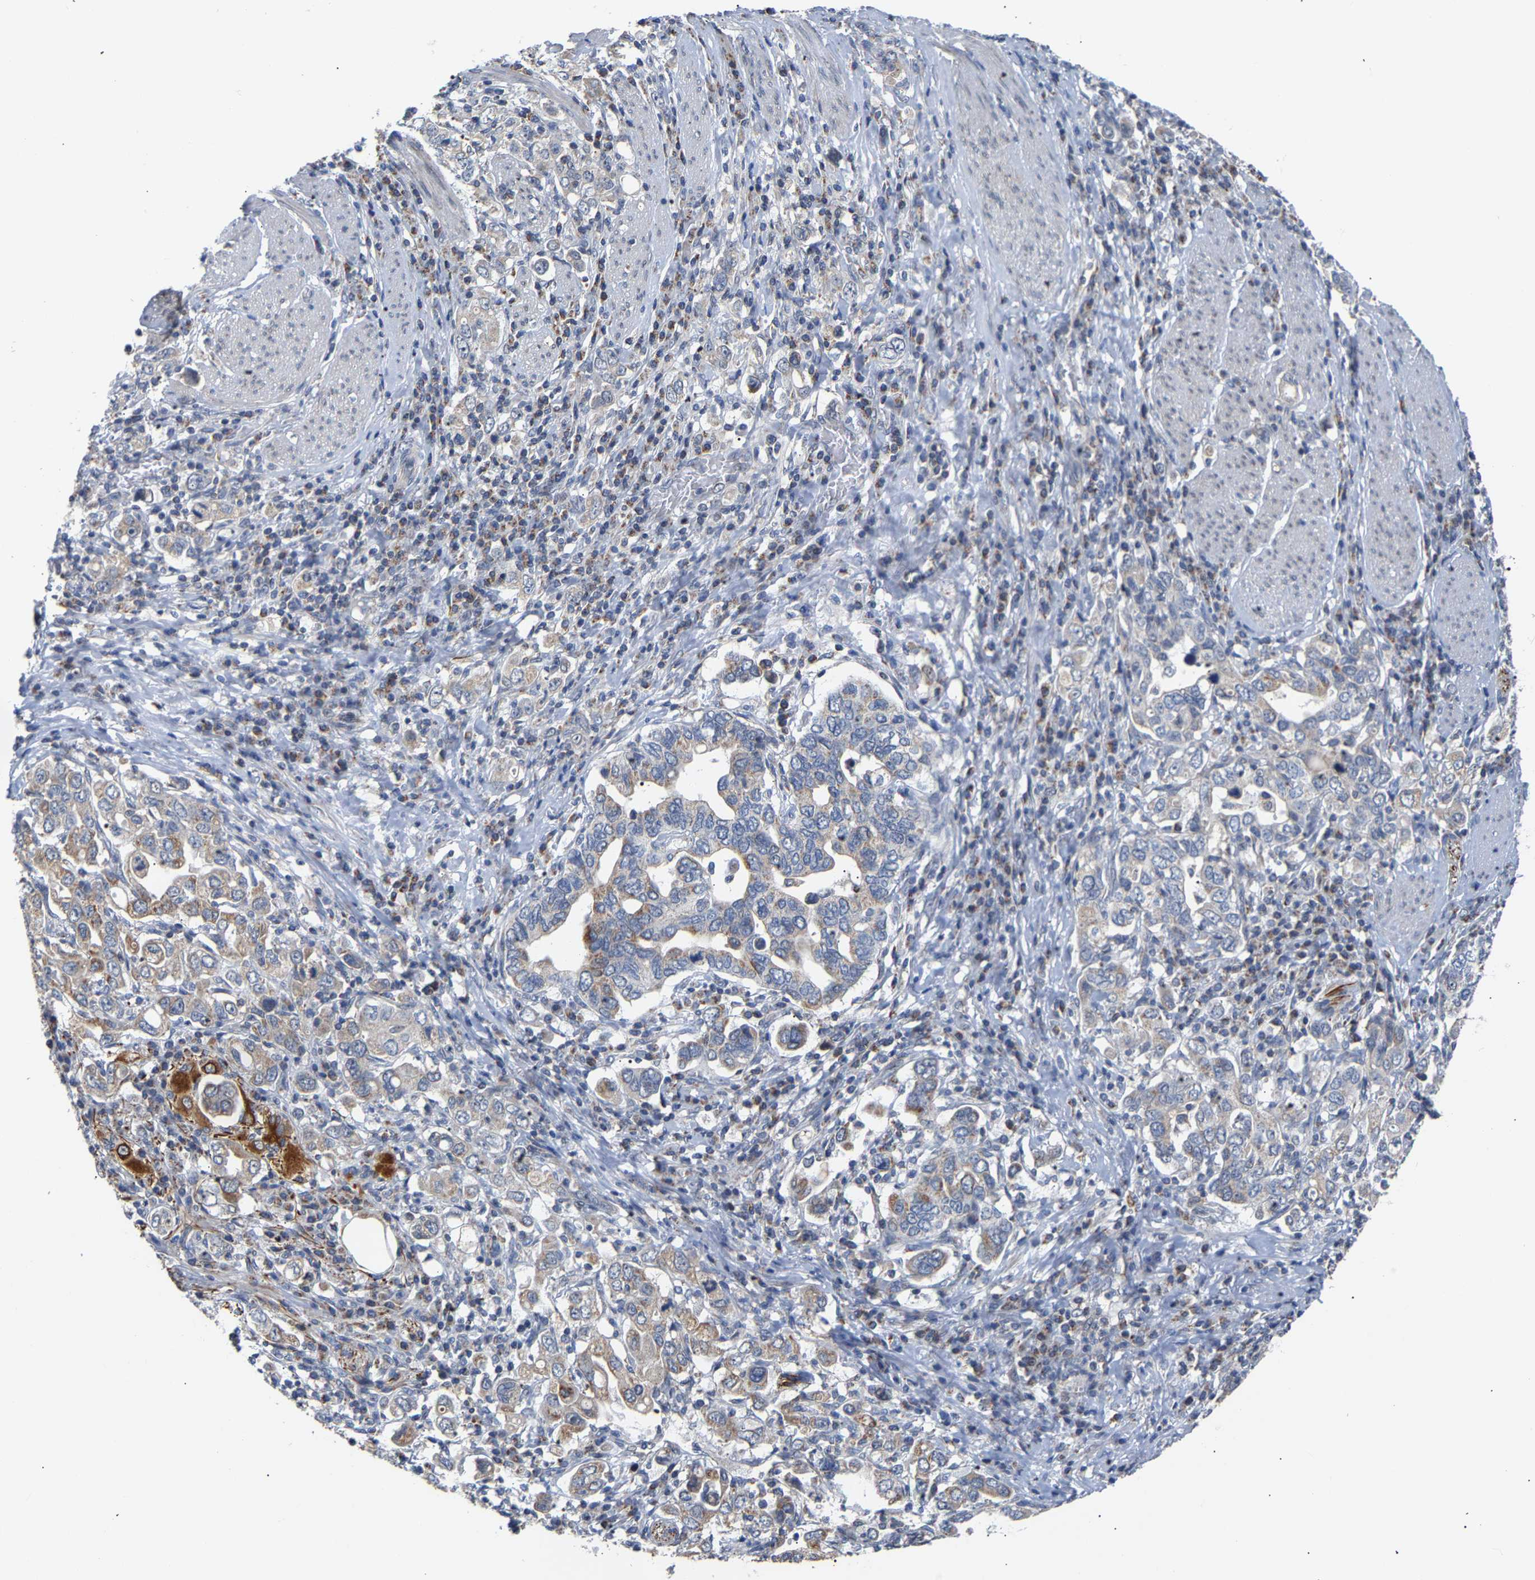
{"staining": {"intensity": "weak", "quantity": ">75%", "location": "cytoplasmic/membranous"}, "tissue": "stomach cancer", "cell_type": "Tumor cells", "image_type": "cancer", "snomed": [{"axis": "morphology", "description": "Adenocarcinoma, NOS"}, {"axis": "topography", "description": "Stomach, upper"}], "caption": "Human adenocarcinoma (stomach) stained with a protein marker exhibits weak staining in tumor cells.", "gene": "PCNT", "patient": {"sex": "male", "age": 62}}